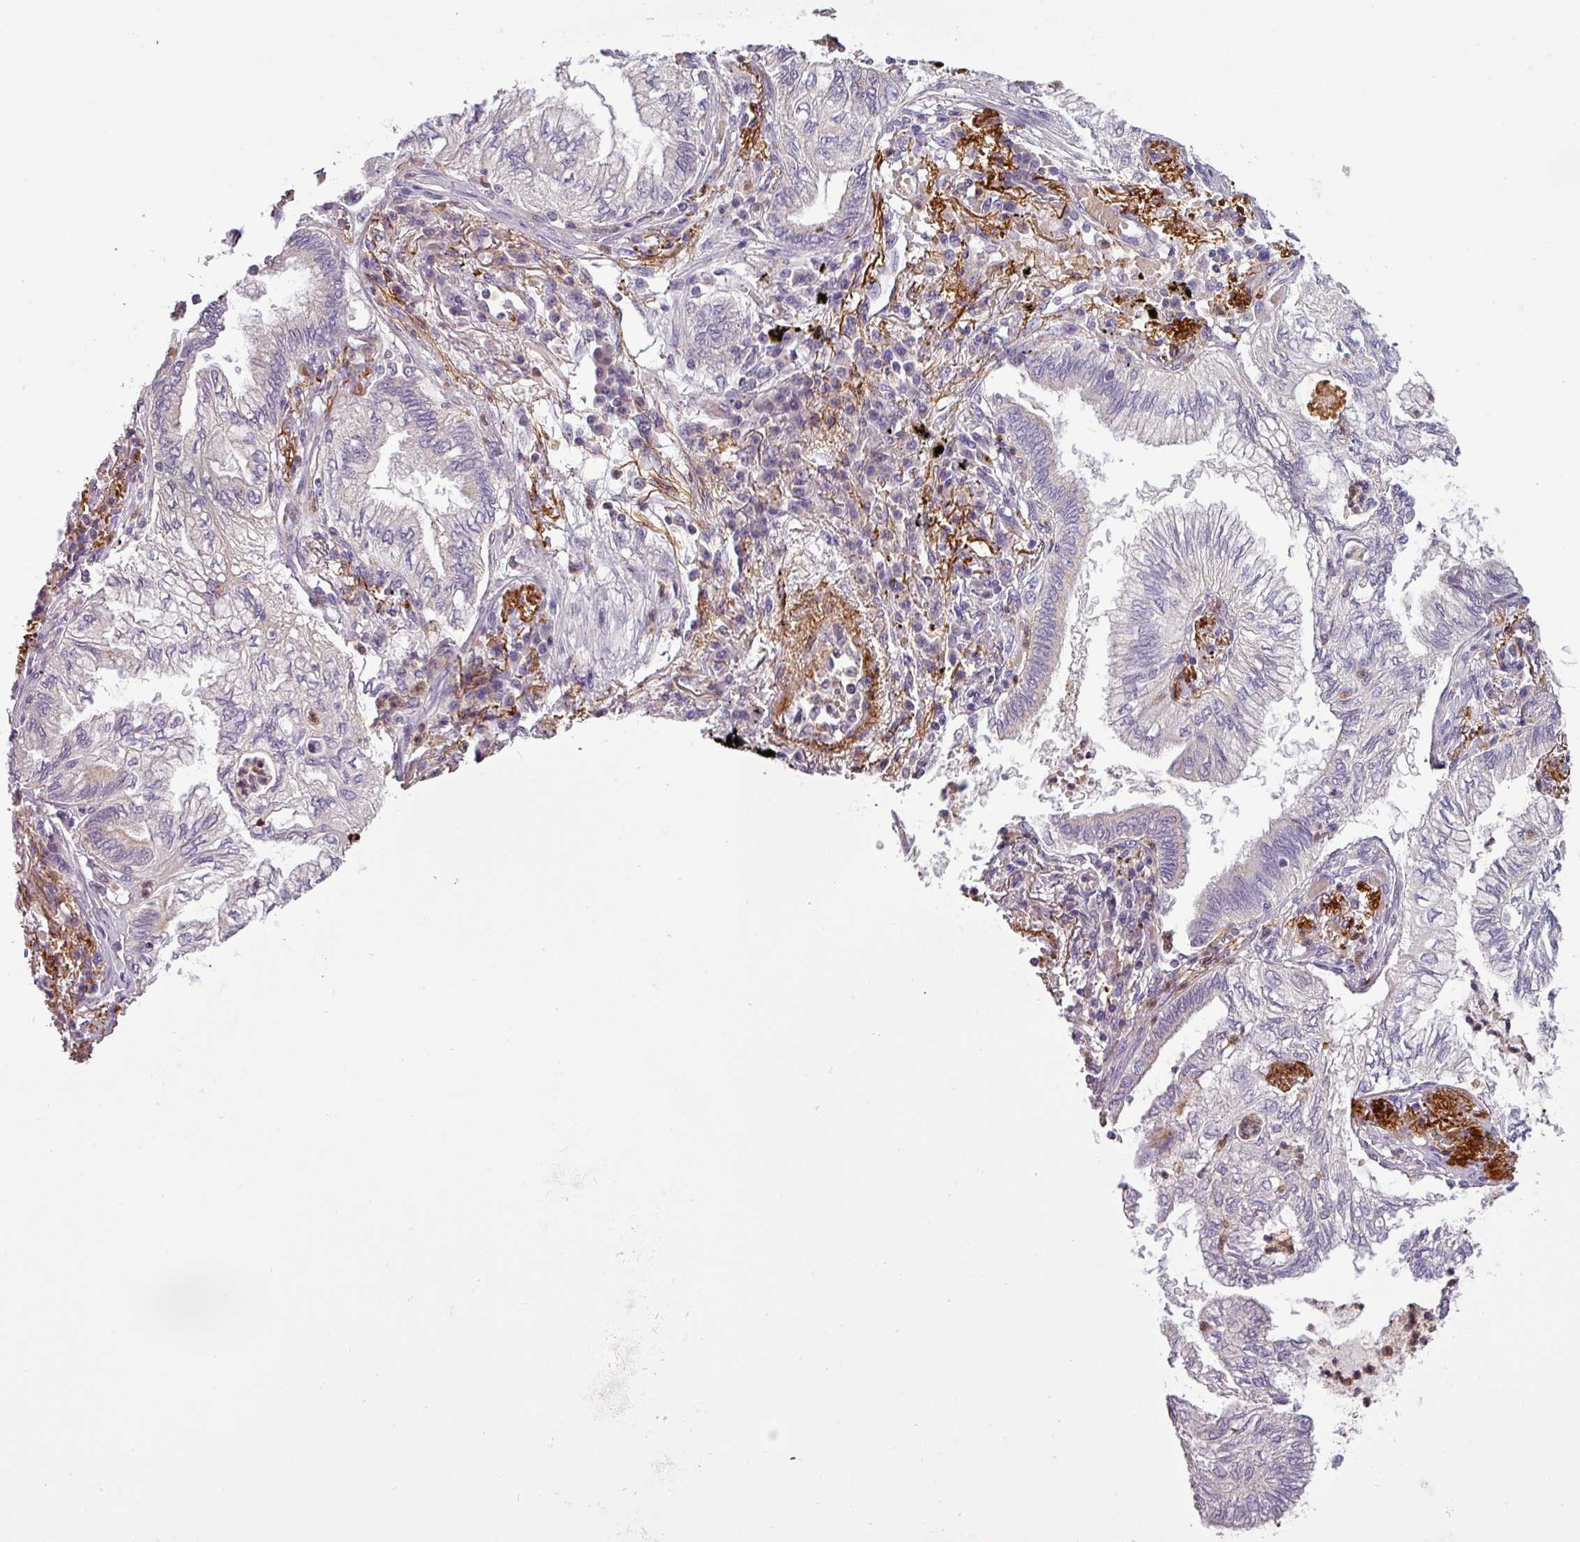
{"staining": {"intensity": "negative", "quantity": "none", "location": "none"}, "tissue": "lung cancer", "cell_type": "Tumor cells", "image_type": "cancer", "snomed": [{"axis": "morphology", "description": "Adenocarcinoma, NOS"}, {"axis": "topography", "description": "Lung"}], "caption": "High magnification brightfield microscopy of adenocarcinoma (lung) stained with DAB (brown) and counterstained with hematoxylin (blue): tumor cells show no significant staining.", "gene": "PNMA6A", "patient": {"sex": "female", "age": 70}}